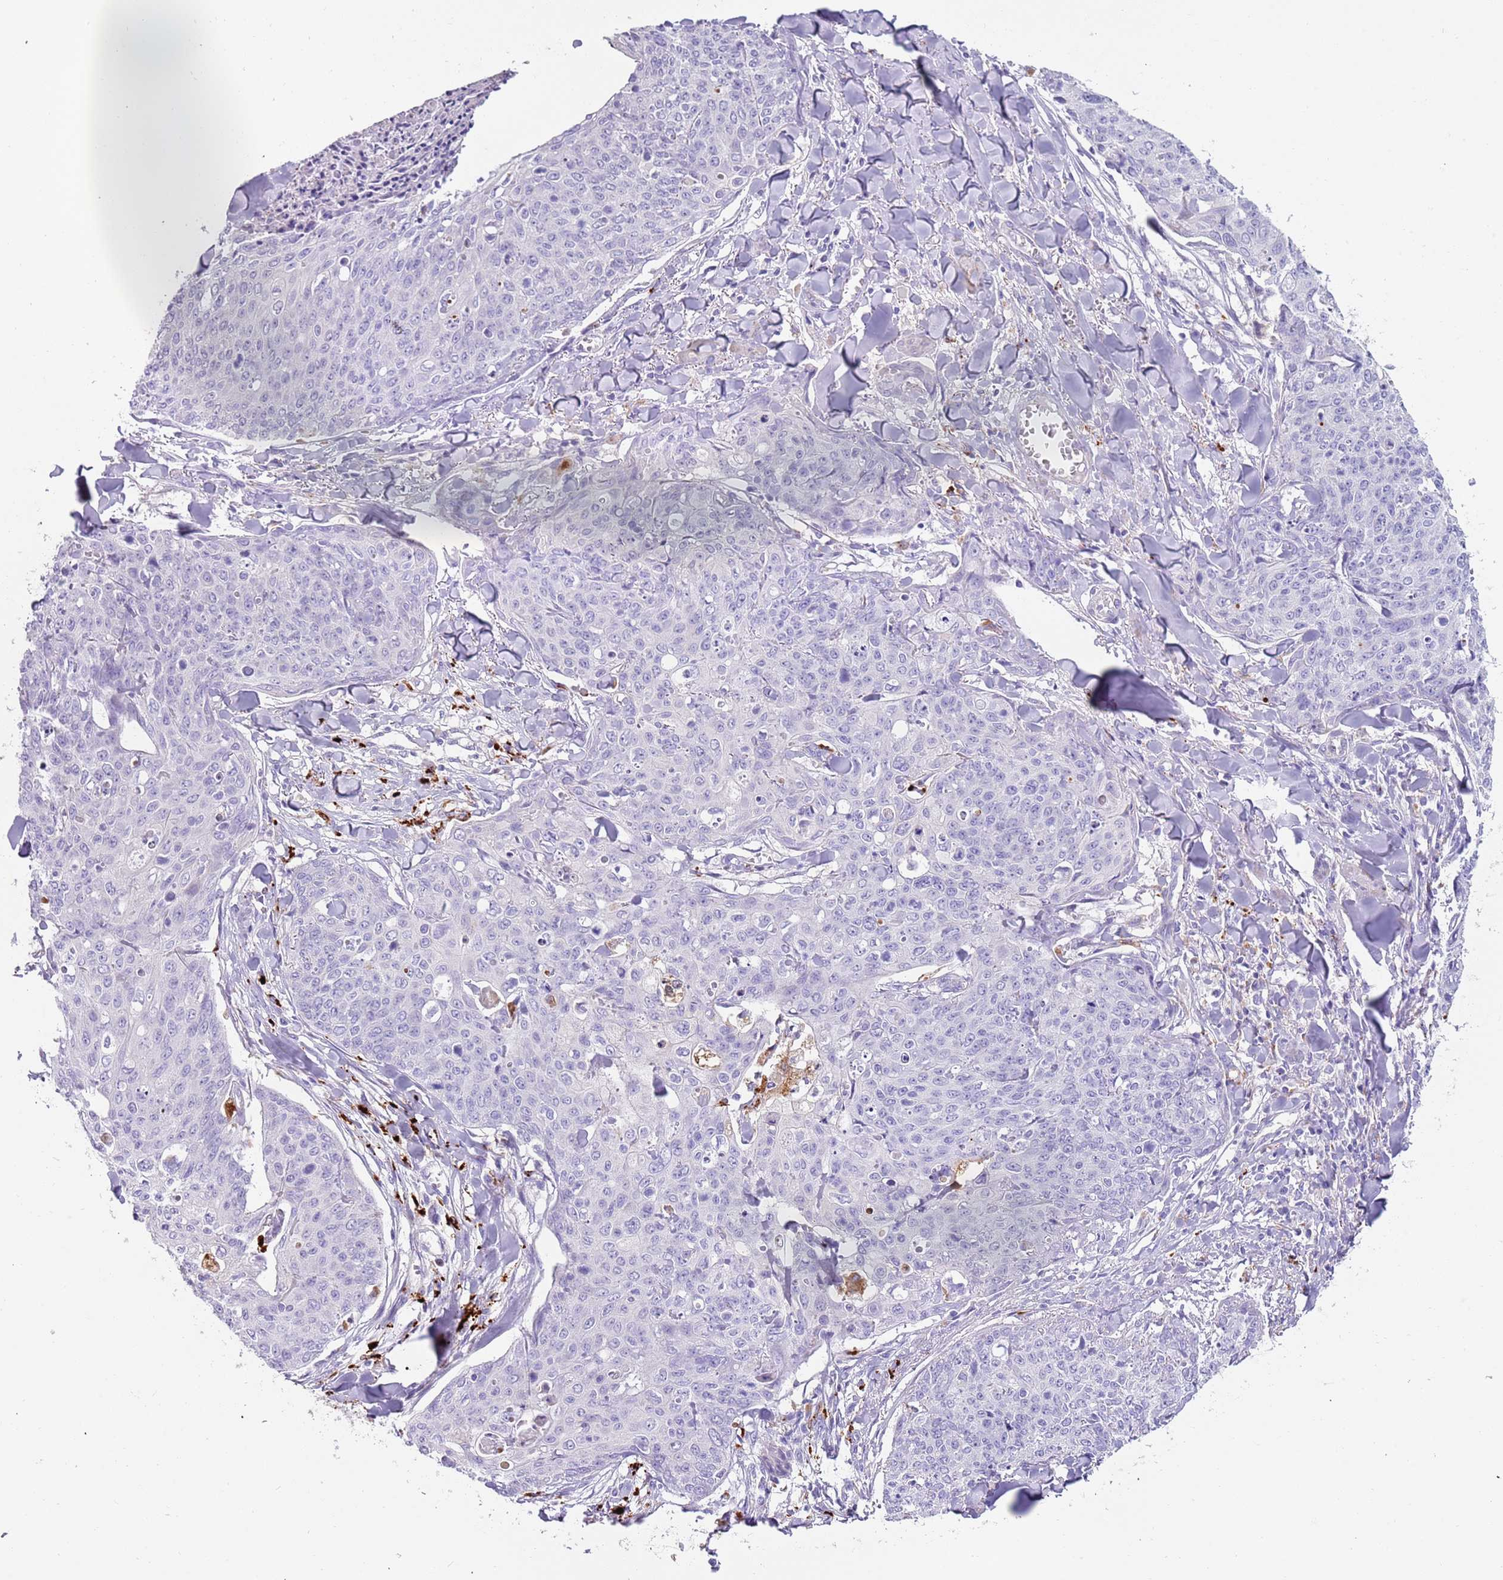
{"staining": {"intensity": "negative", "quantity": "none", "location": "none"}, "tissue": "skin cancer", "cell_type": "Tumor cells", "image_type": "cancer", "snomed": [{"axis": "morphology", "description": "Squamous cell carcinoma, NOS"}, {"axis": "topography", "description": "Skin"}, {"axis": "topography", "description": "Vulva"}], "caption": "This is an immunohistochemistry (IHC) micrograph of squamous cell carcinoma (skin). There is no staining in tumor cells.", "gene": "LRRN3", "patient": {"sex": "female", "age": 85}}